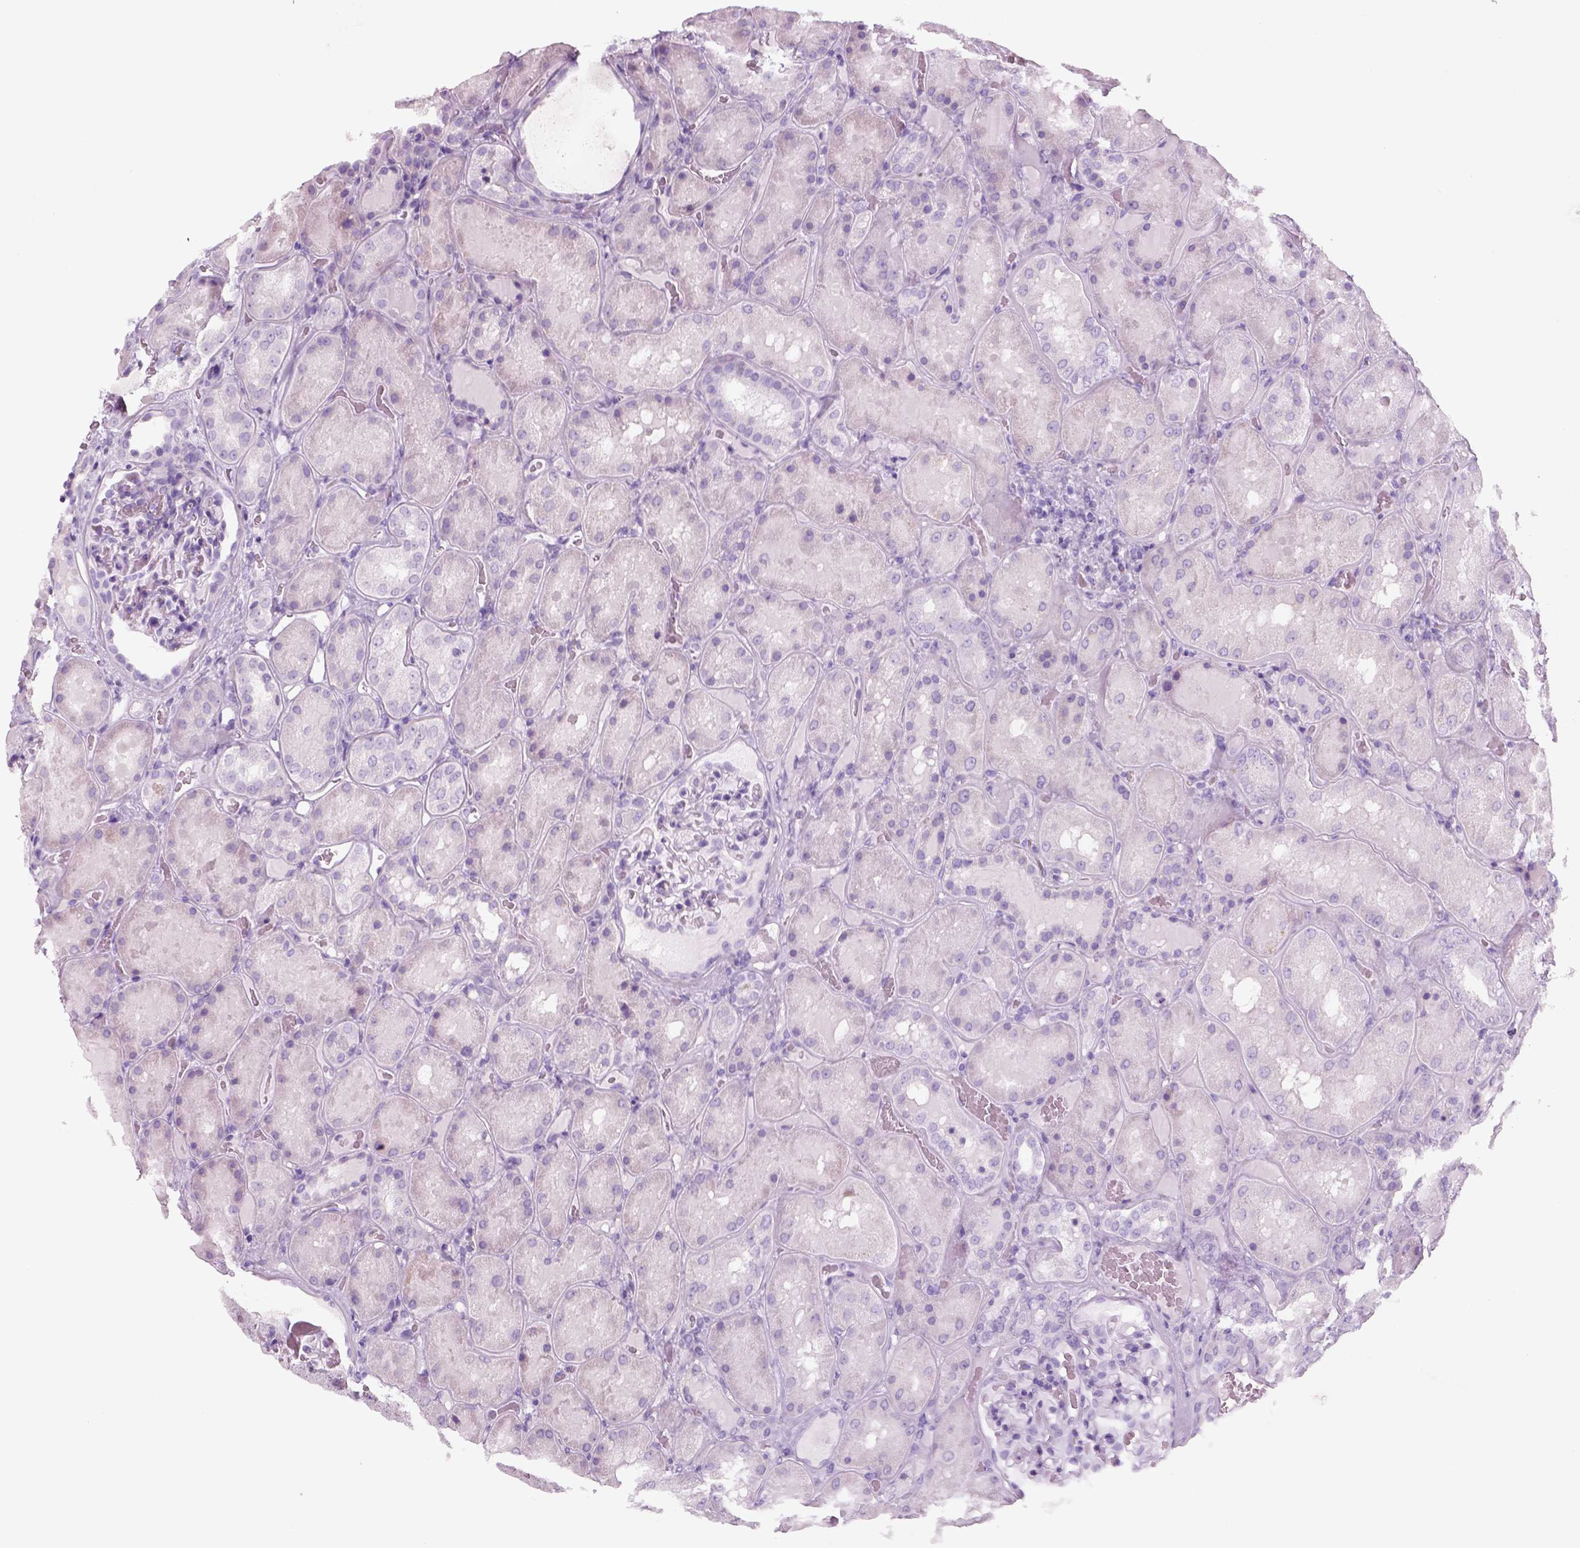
{"staining": {"intensity": "negative", "quantity": "none", "location": "none"}, "tissue": "kidney", "cell_type": "Cells in glomeruli", "image_type": "normal", "snomed": [{"axis": "morphology", "description": "Normal tissue, NOS"}, {"axis": "topography", "description": "Kidney"}], "caption": "Immunohistochemistry (IHC) photomicrograph of normal kidney: human kidney stained with DAB (3,3'-diaminobenzidine) exhibits no significant protein expression in cells in glomeruli.", "gene": "KRTAP11", "patient": {"sex": "male", "age": 73}}